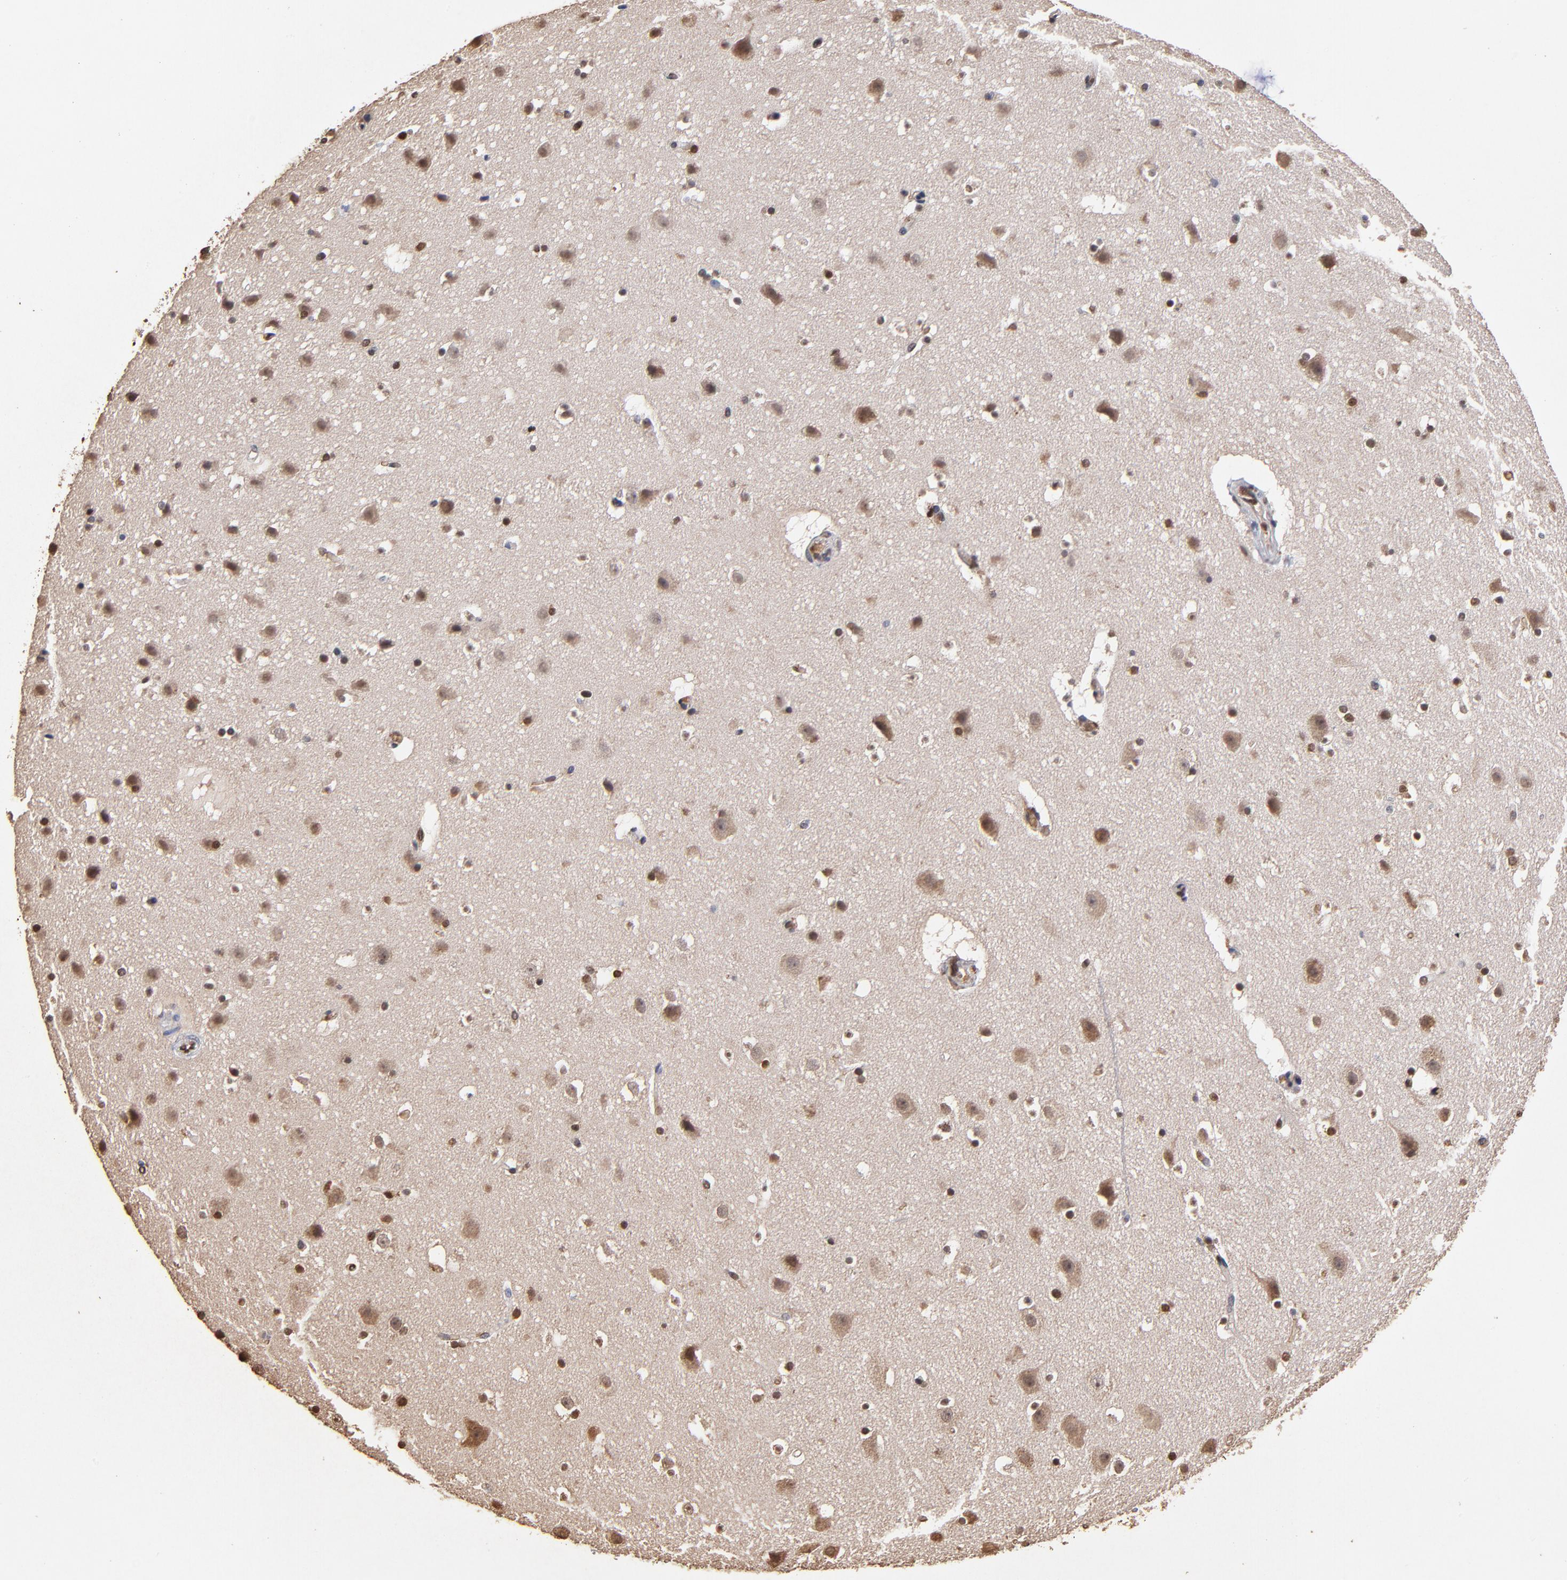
{"staining": {"intensity": "moderate", "quantity": "25%-75%", "location": "cytoplasmic/membranous,nuclear"}, "tissue": "cerebral cortex", "cell_type": "Endothelial cells", "image_type": "normal", "snomed": [{"axis": "morphology", "description": "Normal tissue, NOS"}, {"axis": "topography", "description": "Cerebral cortex"}], "caption": "This histopathology image displays IHC staining of benign human cerebral cortex, with medium moderate cytoplasmic/membranous,nuclear expression in approximately 25%-75% of endothelial cells.", "gene": "CASP1", "patient": {"sex": "male", "age": 45}}